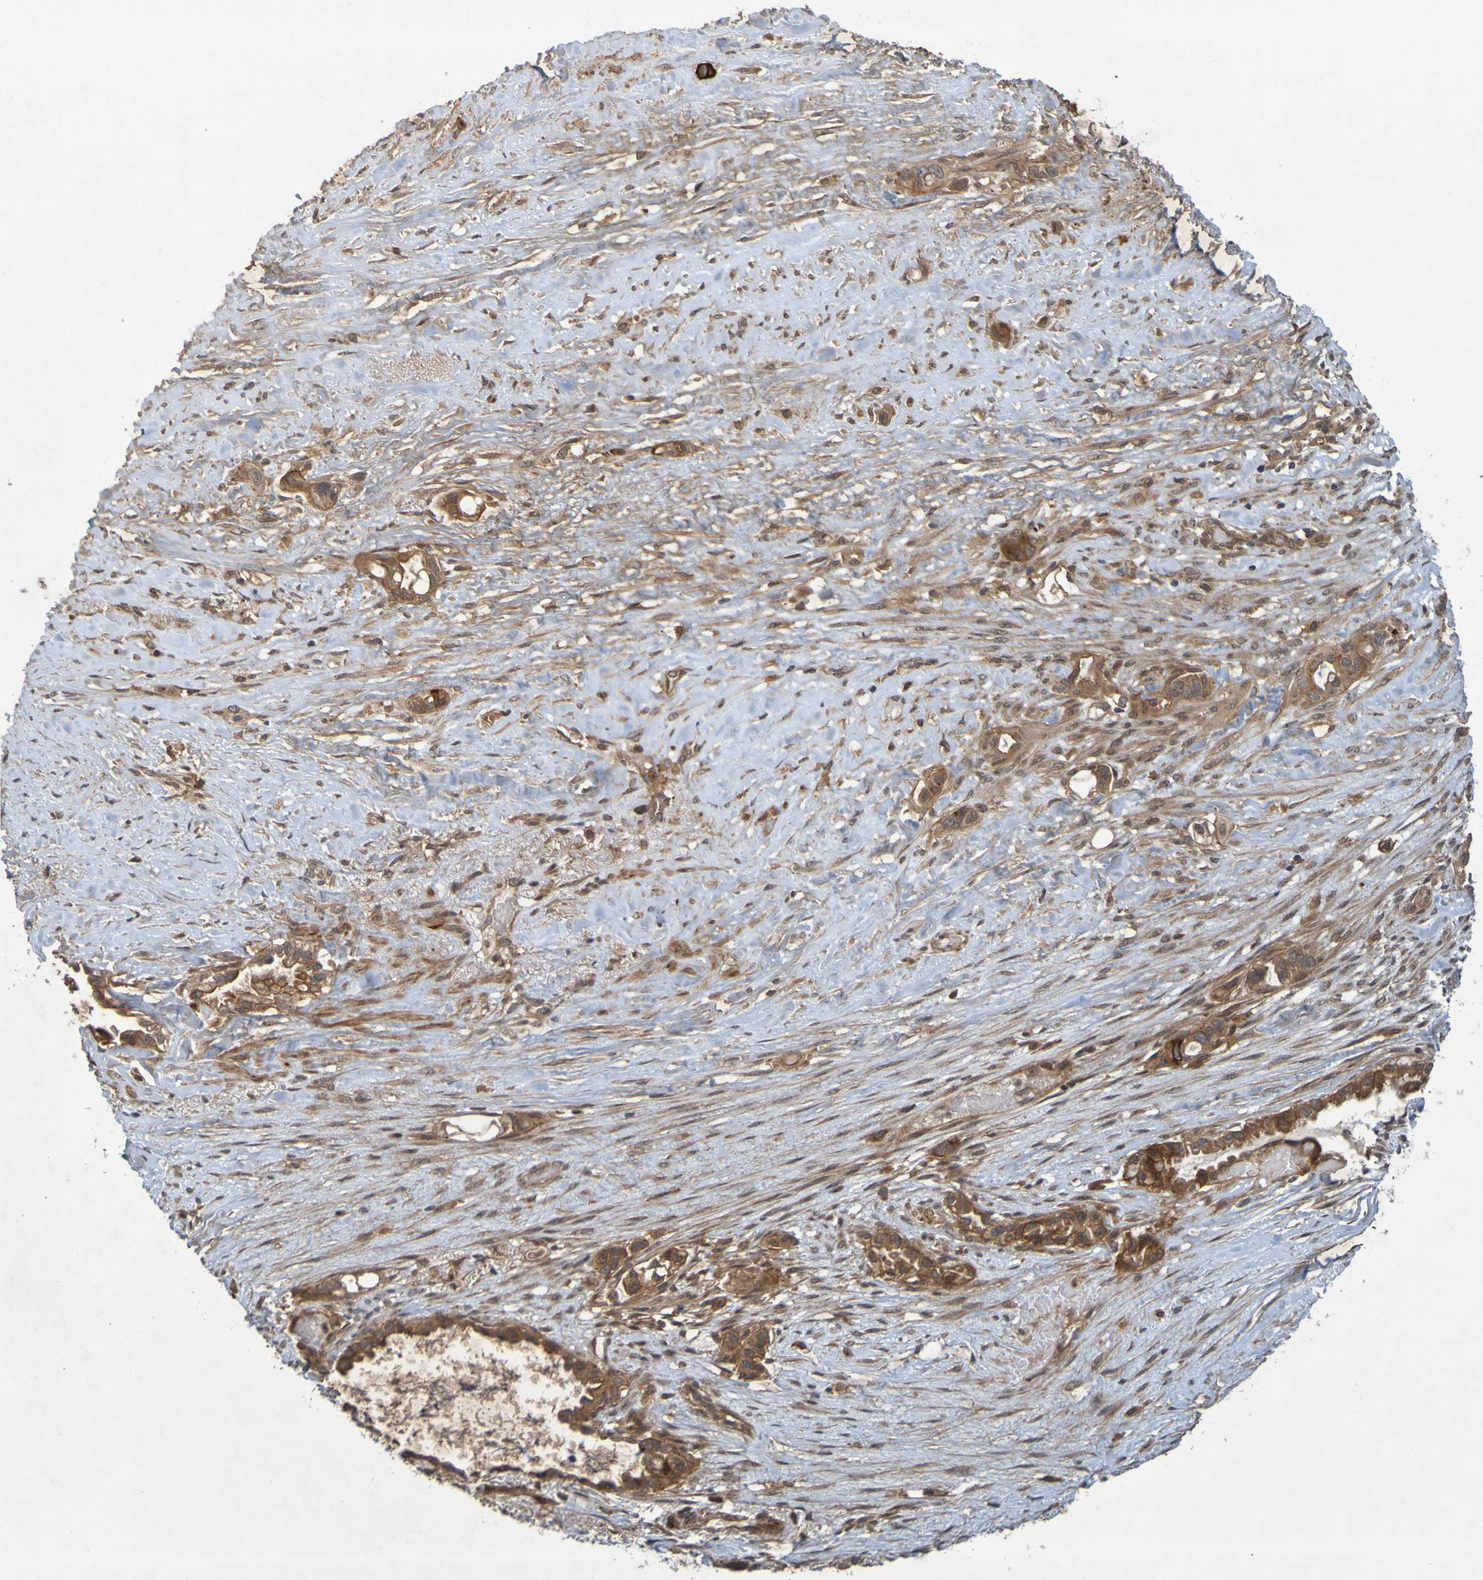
{"staining": {"intensity": "strong", "quantity": ">75%", "location": "cytoplasmic/membranous"}, "tissue": "liver cancer", "cell_type": "Tumor cells", "image_type": "cancer", "snomed": [{"axis": "morphology", "description": "Cholangiocarcinoma"}, {"axis": "topography", "description": "Liver"}], "caption": "Protein analysis of liver cancer (cholangiocarcinoma) tissue reveals strong cytoplasmic/membranous expression in about >75% of tumor cells.", "gene": "ARHGEF11", "patient": {"sex": "female", "age": 65}}